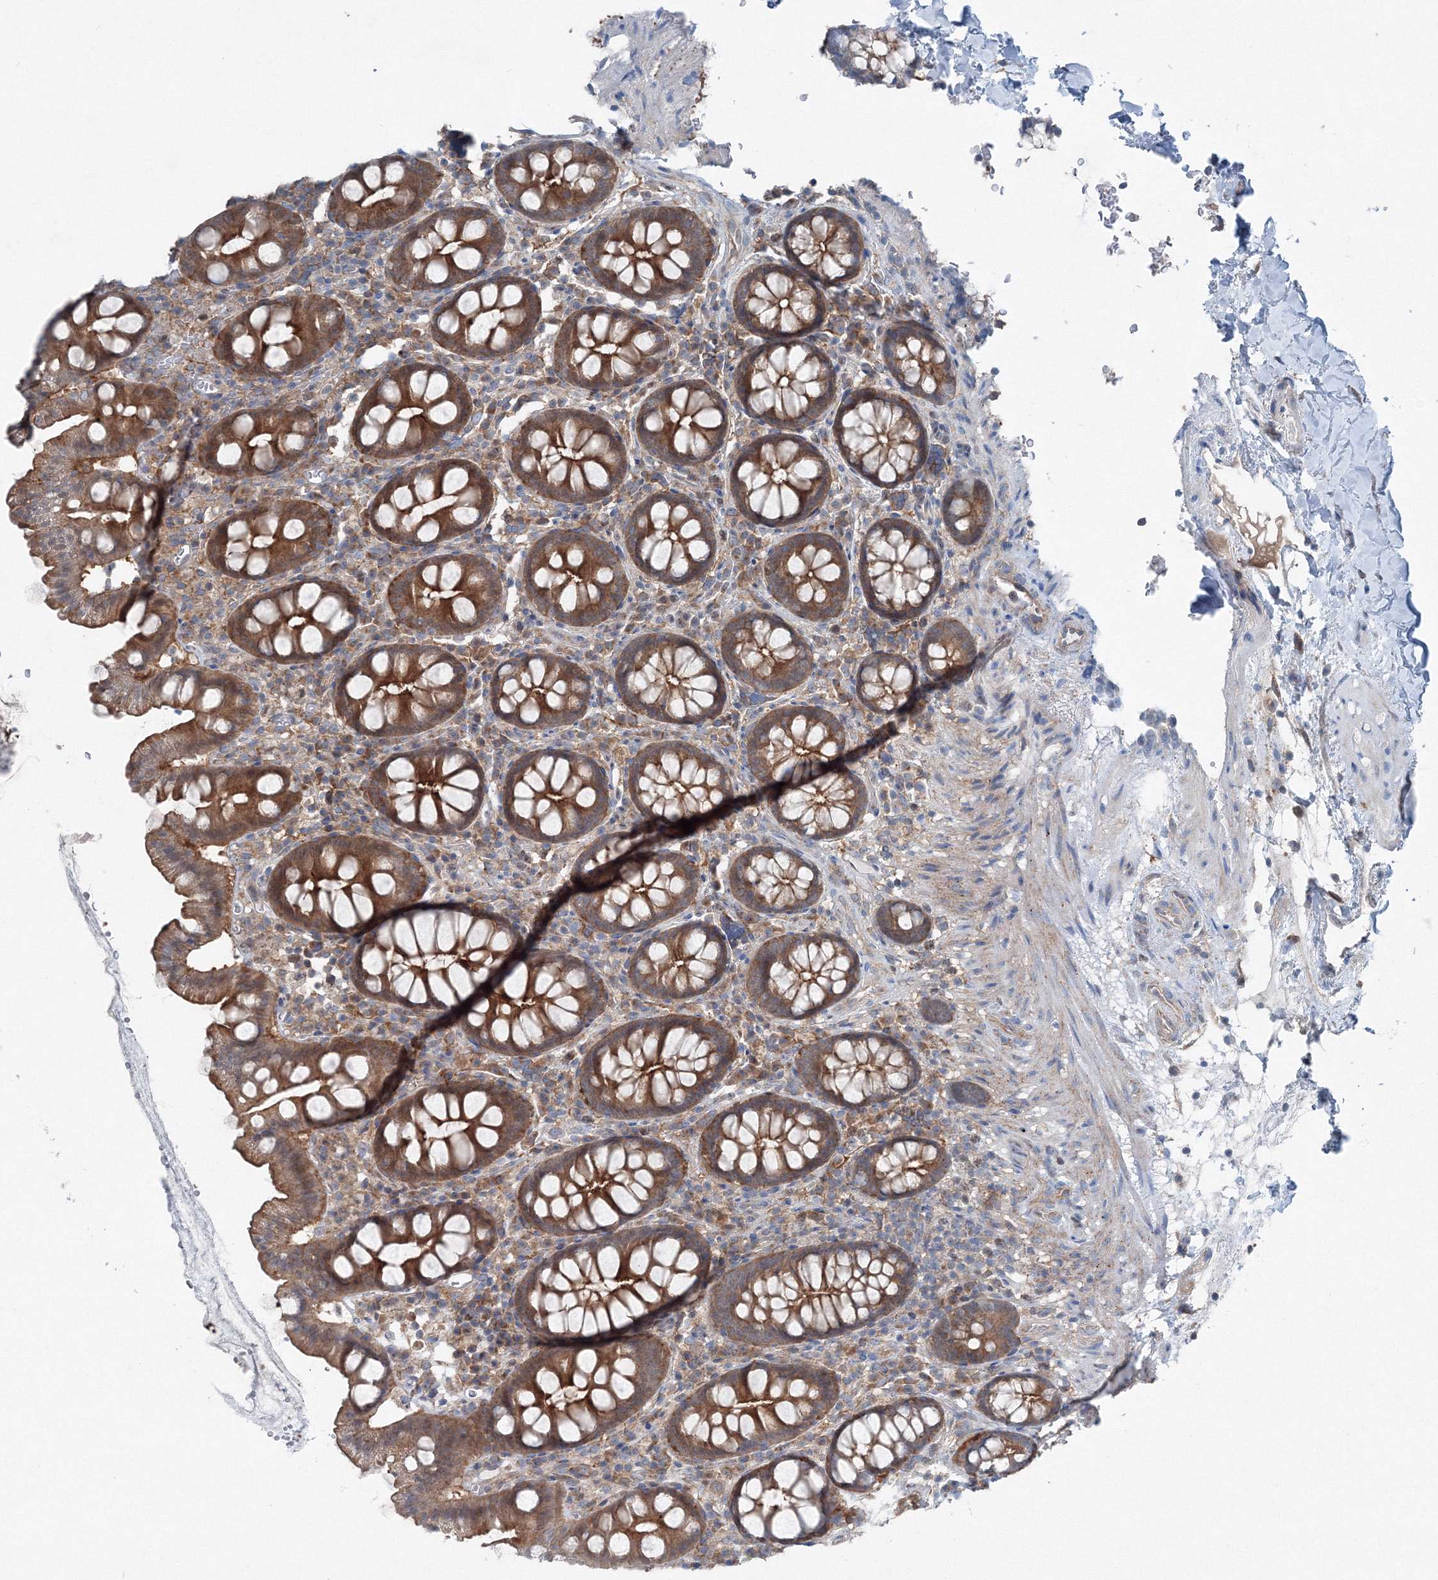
{"staining": {"intensity": "weak", "quantity": "25%-75%", "location": "cytoplasmic/membranous"}, "tissue": "colon", "cell_type": "Endothelial cells", "image_type": "normal", "snomed": [{"axis": "morphology", "description": "Normal tissue, NOS"}, {"axis": "topography", "description": "Colon"}], "caption": "Weak cytoplasmic/membranous staining is identified in about 25%-75% of endothelial cells in benign colon. The staining is performed using DAB brown chromogen to label protein expression. The nuclei are counter-stained blue using hematoxylin.", "gene": "TPRKB", "patient": {"sex": "female", "age": 79}}